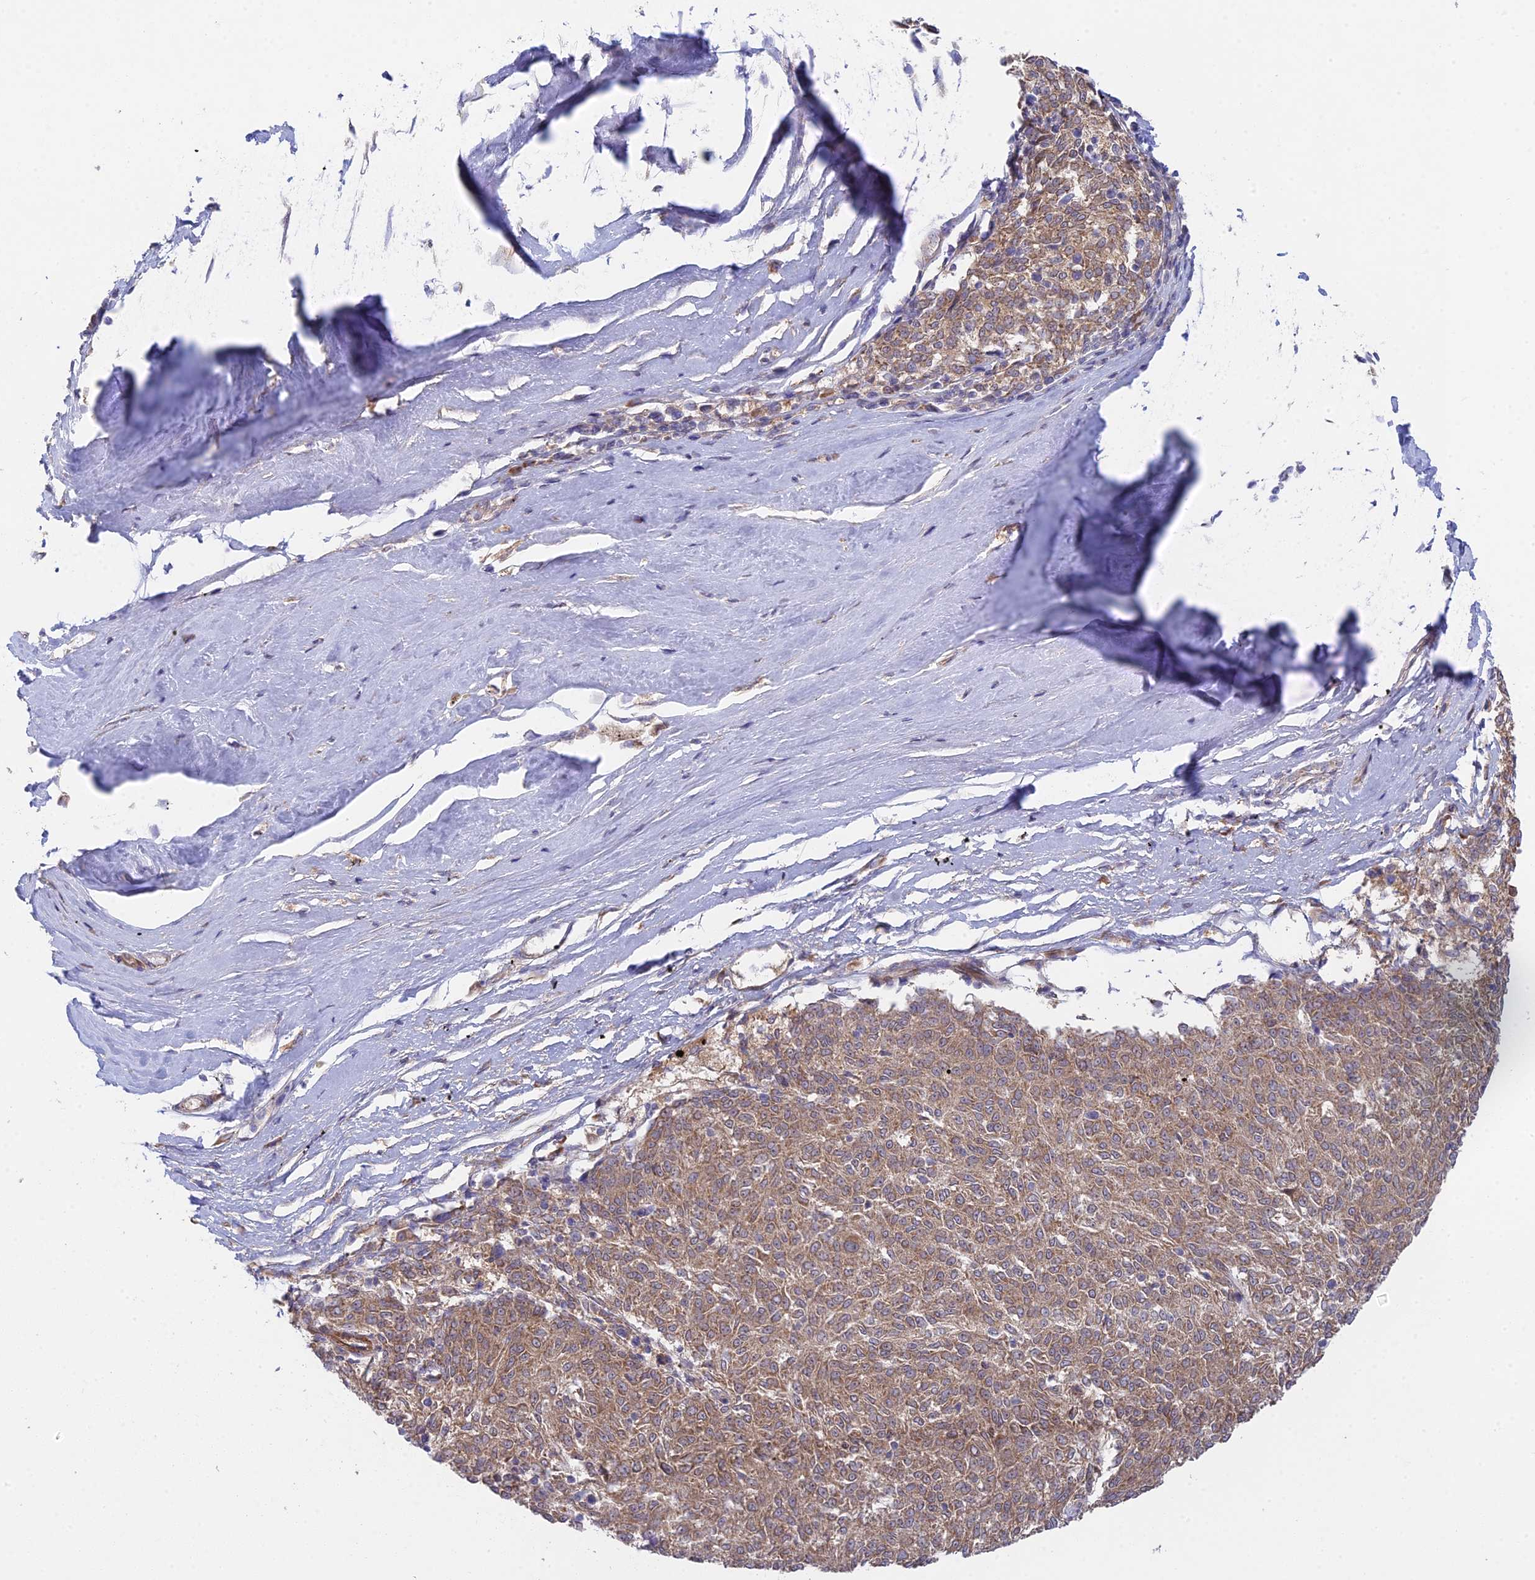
{"staining": {"intensity": "moderate", "quantity": ">75%", "location": "cytoplasmic/membranous"}, "tissue": "melanoma", "cell_type": "Tumor cells", "image_type": "cancer", "snomed": [{"axis": "morphology", "description": "Malignant melanoma, NOS"}, {"axis": "topography", "description": "Skin"}], "caption": "Immunohistochemical staining of human melanoma exhibits moderate cytoplasmic/membranous protein expression in about >75% of tumor cells. (DAB (3,3'-diaminobenzidine) = brown stain, brightfield microscopy at high magnification).", "gene": "INCA1", "patient": {"sex": "female", "age": 72}}